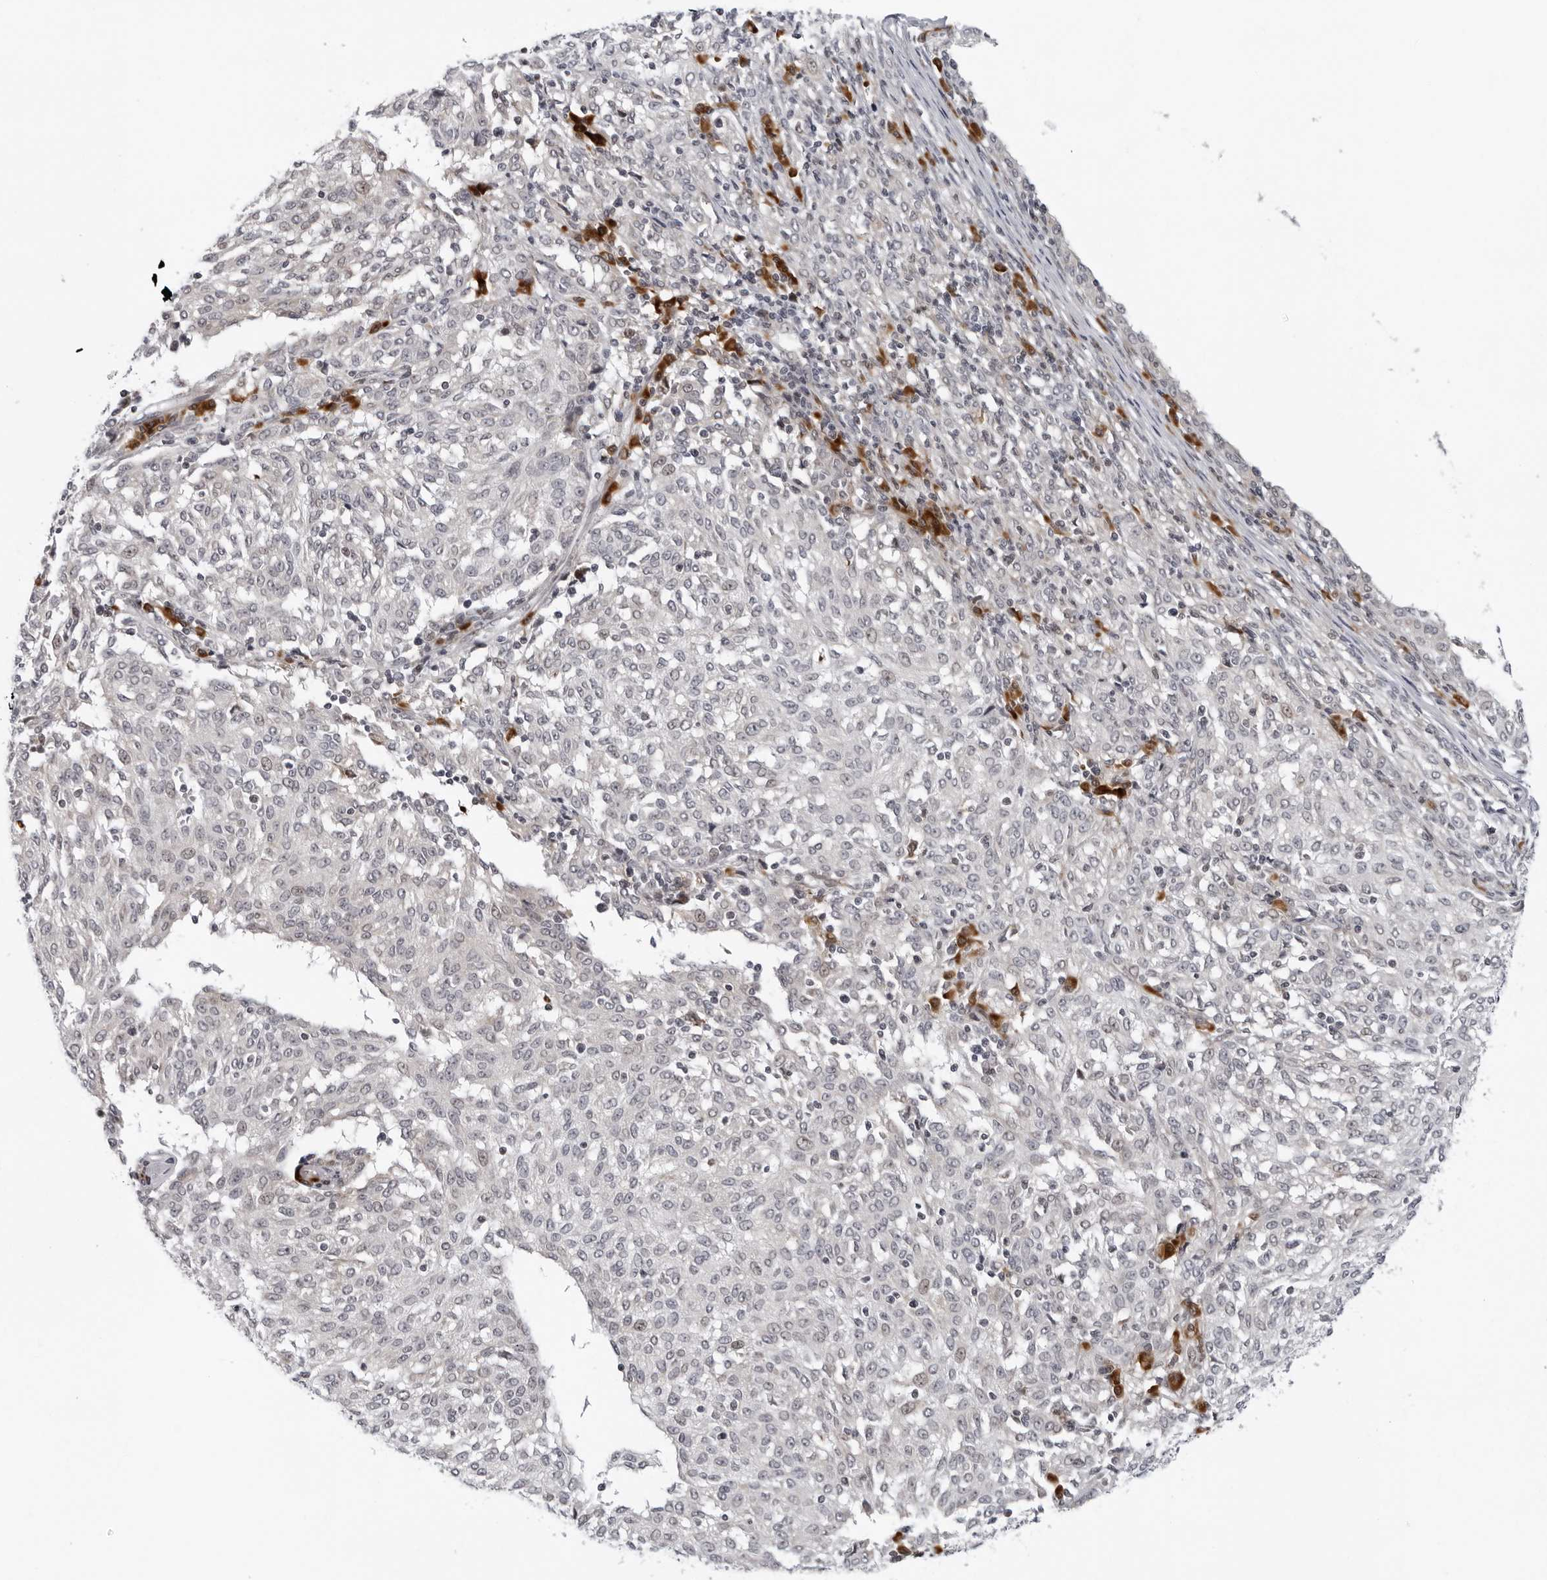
{"staining": {"intensity": "negative", "quantity": "none", "location": "none"}, "tissue": "melanoma", "cell_type": "Tumor cells", "image_type": "cancer", "snomed": [{"axis": "morphology", "description": "Malignant melanoma, NOS"}, {"axis": "topography", "description": "Skin"}], "caption": "Immunohistochemical staining of melanoma displays no significant staining in tumor cells.", "gene": "PIP4K2C", "patient": {"sex": "female", "age": 72}}